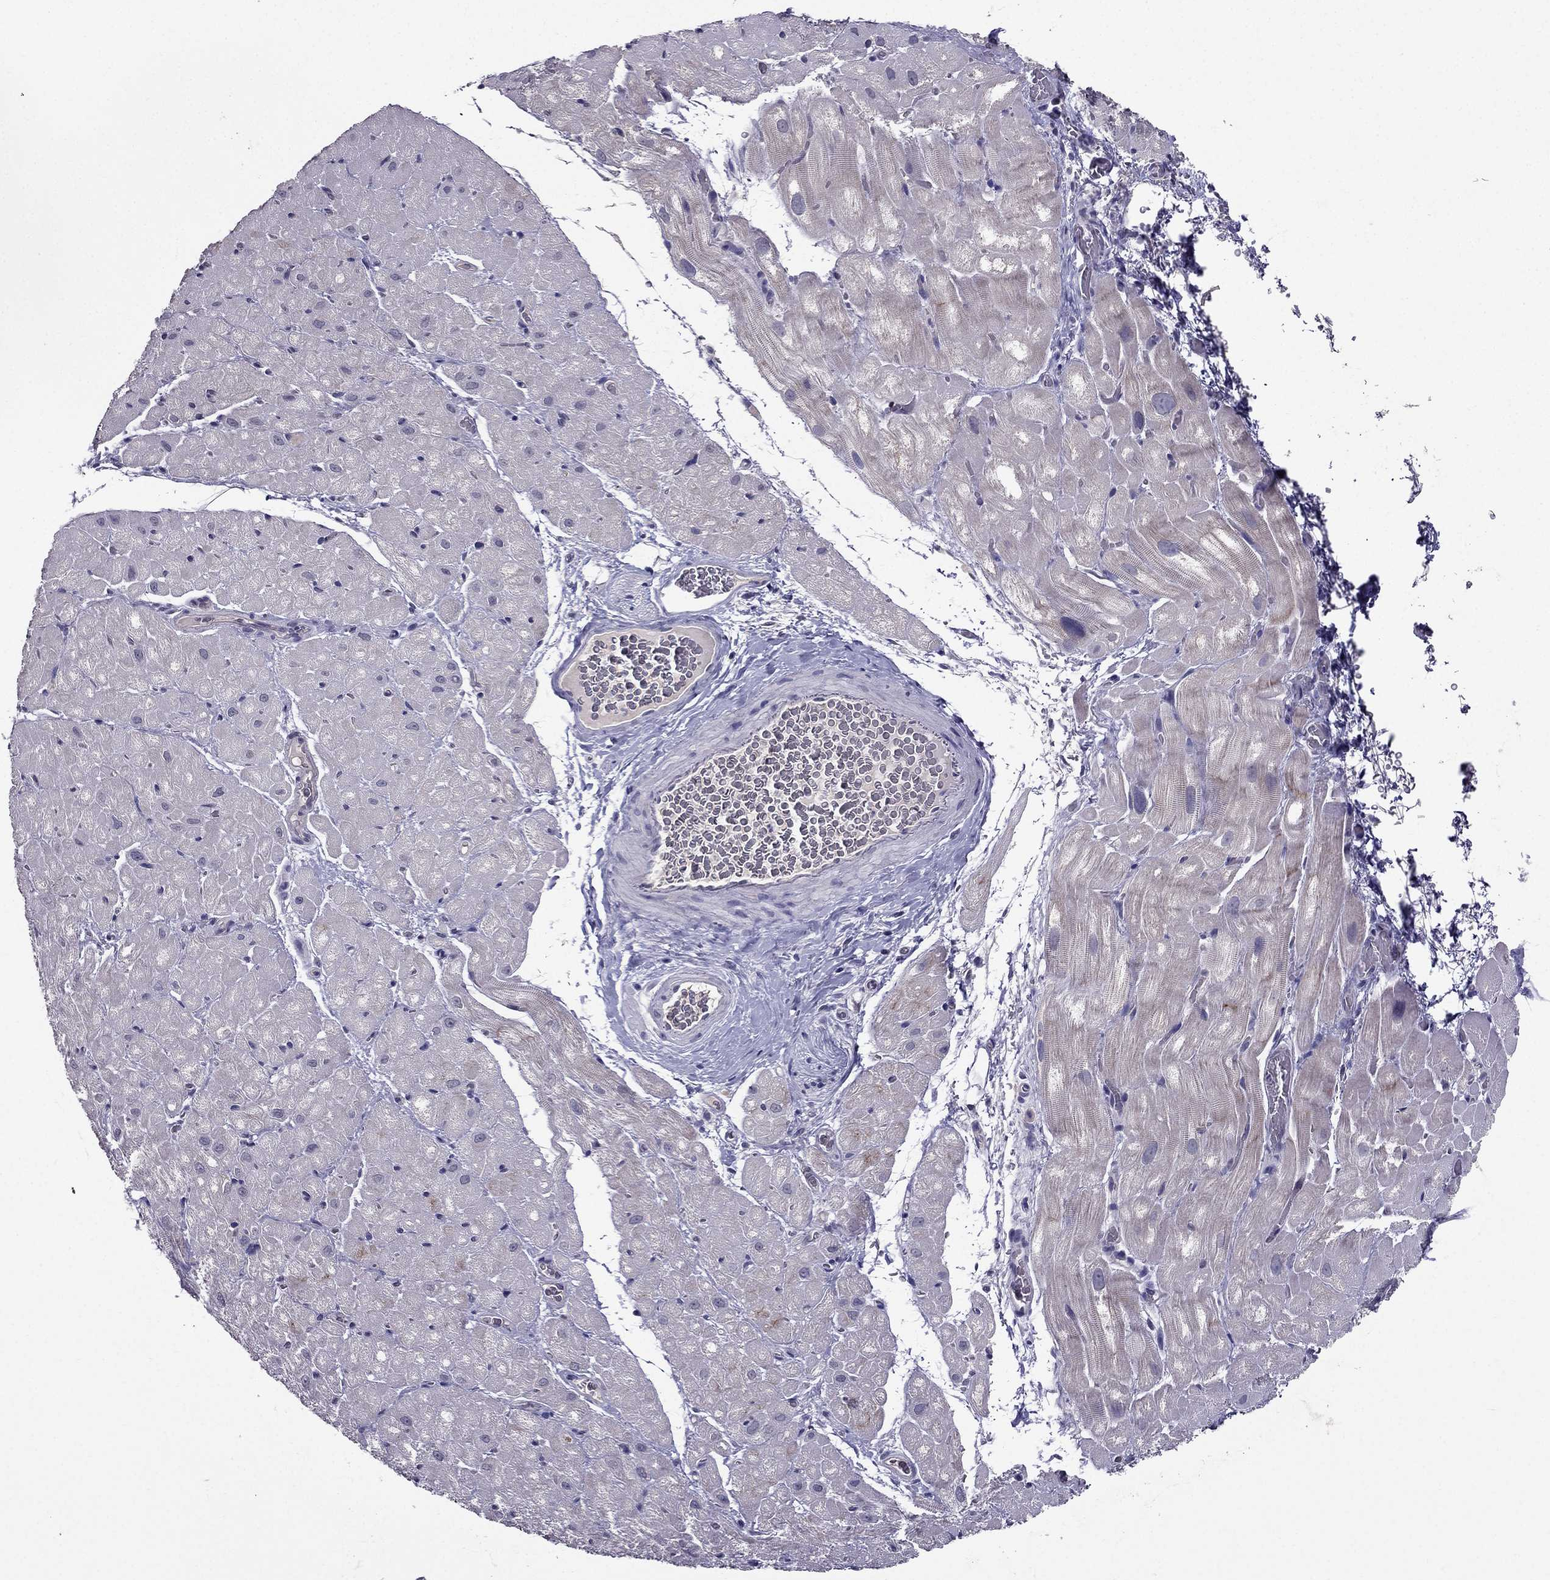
{"staining": {"intensity": "negative", "quantity": "none", "location": "none"}, "tissue": "heart muscle", "cell_type": "Cardiomyocytes", "image_type": "normal", "snomed": [{"axis": "morphology", "description": "Normal tissue, NOS"}, {"axis": "topography", "description": "Heart"}], "caption": "DAB immunohistochemical staining of normal heart muscle exhibits no significant staining in cardiomyocytes. Brightfield microscopy of immunohistochemistry (IHC) stained with DAB (brown) and hematoxylin (blue), captured at high magnification.", "gene": "DUSP15", "patient": {"sex": "male", "age": 61}}